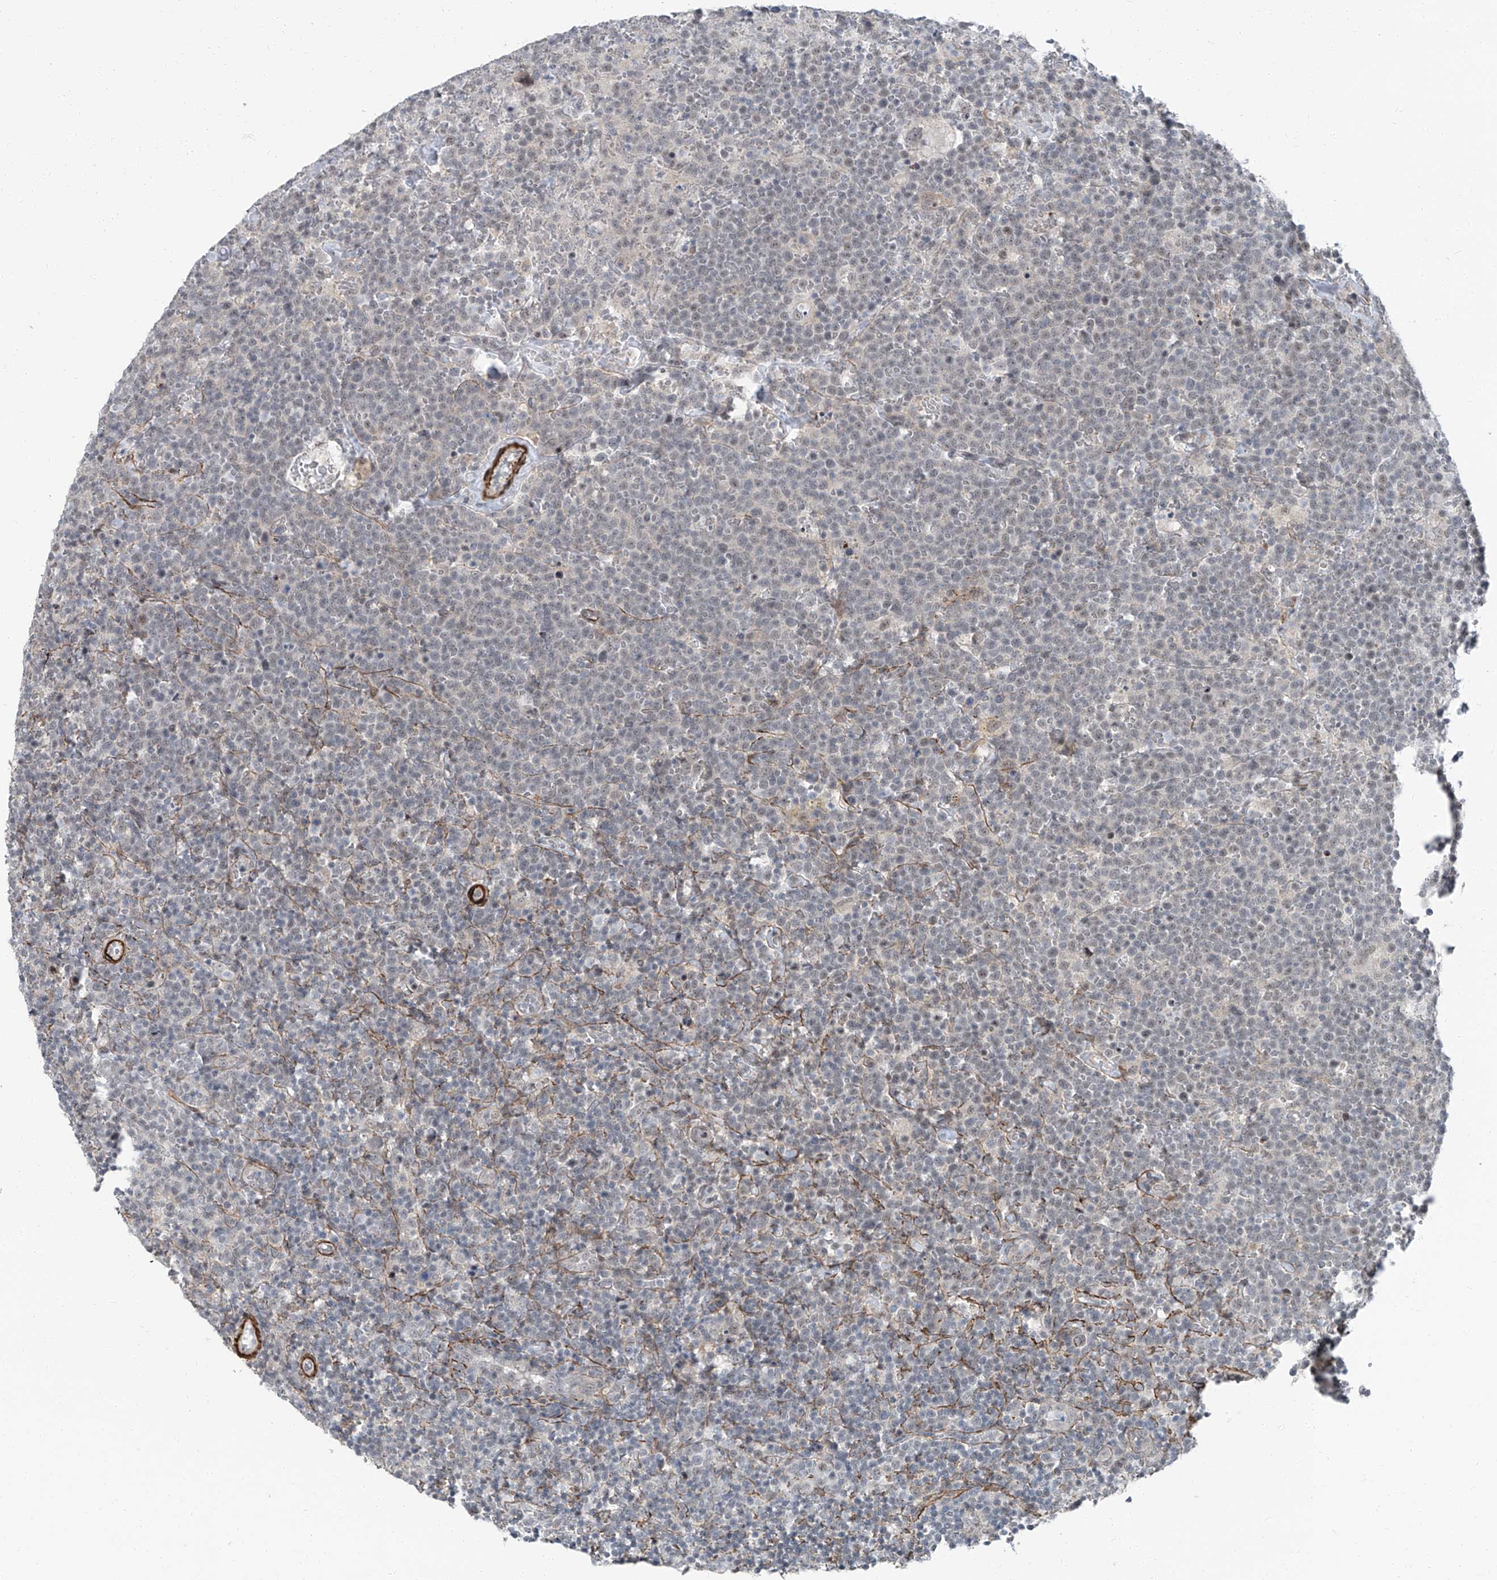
{"staining": {"intensity": "negative", "quantity": "none", "location": "none"}, "tissue": "lymphoma", "cell_type": "Tumor cells", "image_type": "cancer", "snomed": [{"axis": "morphology", "description": "Malignant lymphoma, non-Hodgkin's type, High grade"}, {"axis": "topography", "description": "Lymph node"}], "caption": "Immunohistochemistry (IHC) of human high-grade malignant lymphoma, non-Hodgkin's type reveals no positivity in tumor cells.", "gene": "TXLNB", "patient": {"sex": "male", "age": 61}}